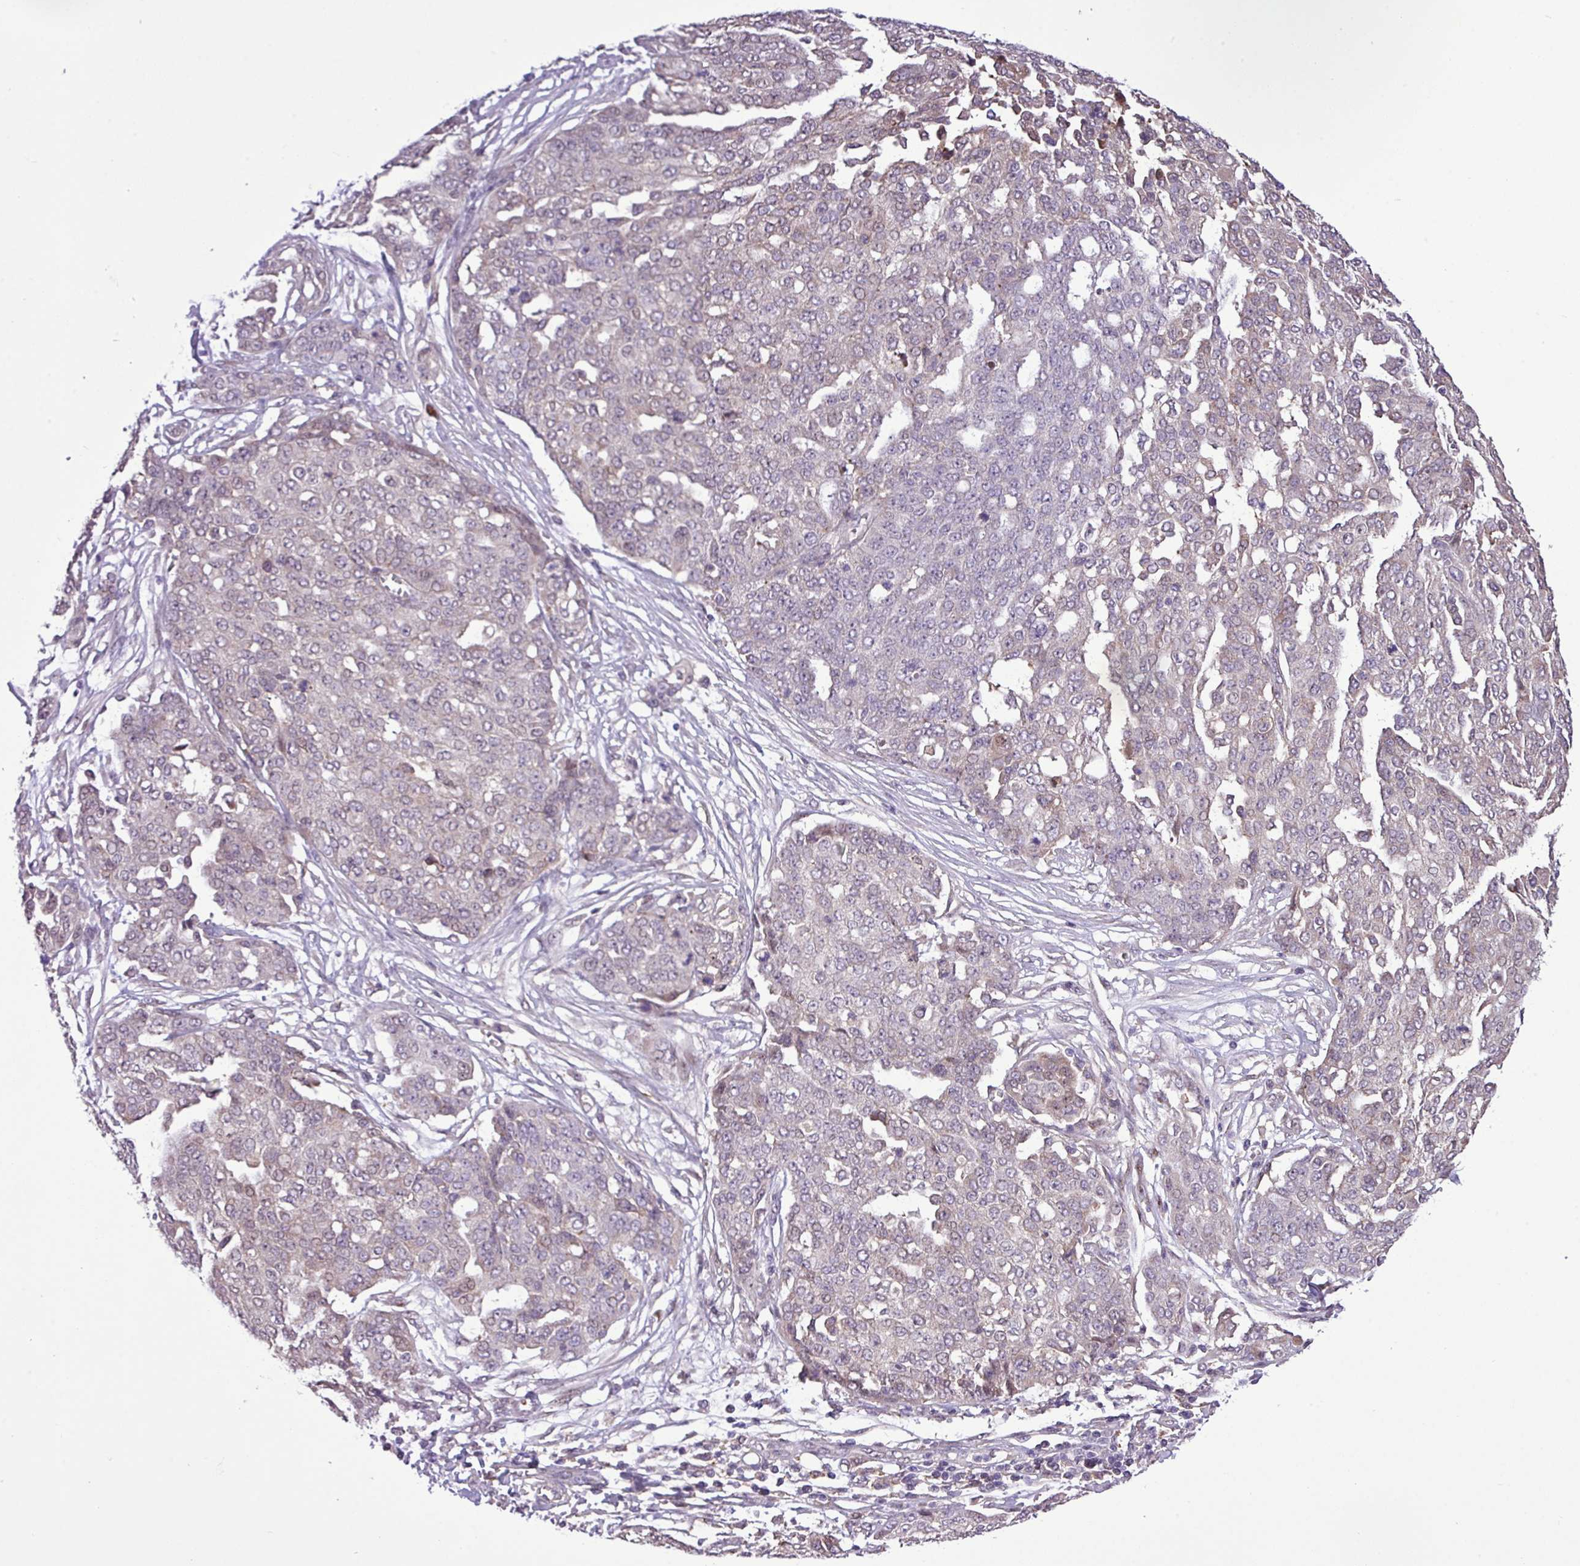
{"staining": {"intensity": "negative", "quantity": "none", "location": "none"}, "tissue": "ovarian cancer", "cell_type": "Tumor cells", "image_type": "cancer", "snomed": [{"axis": "morphology", "description": "Cystadenocarcinoma, serous, NOS"}, {"axis": "topography", "description": "Soft tissue"}, {"axis": "topography", "description": "Ovary"}], "caption": "The IHC micrograph has no significant positivity in tumor cells of serous cystadenocarcinoma (ovarian) tissue.", "gene": "RPP25L", "patient": {"sex": "female", "age": 57}}